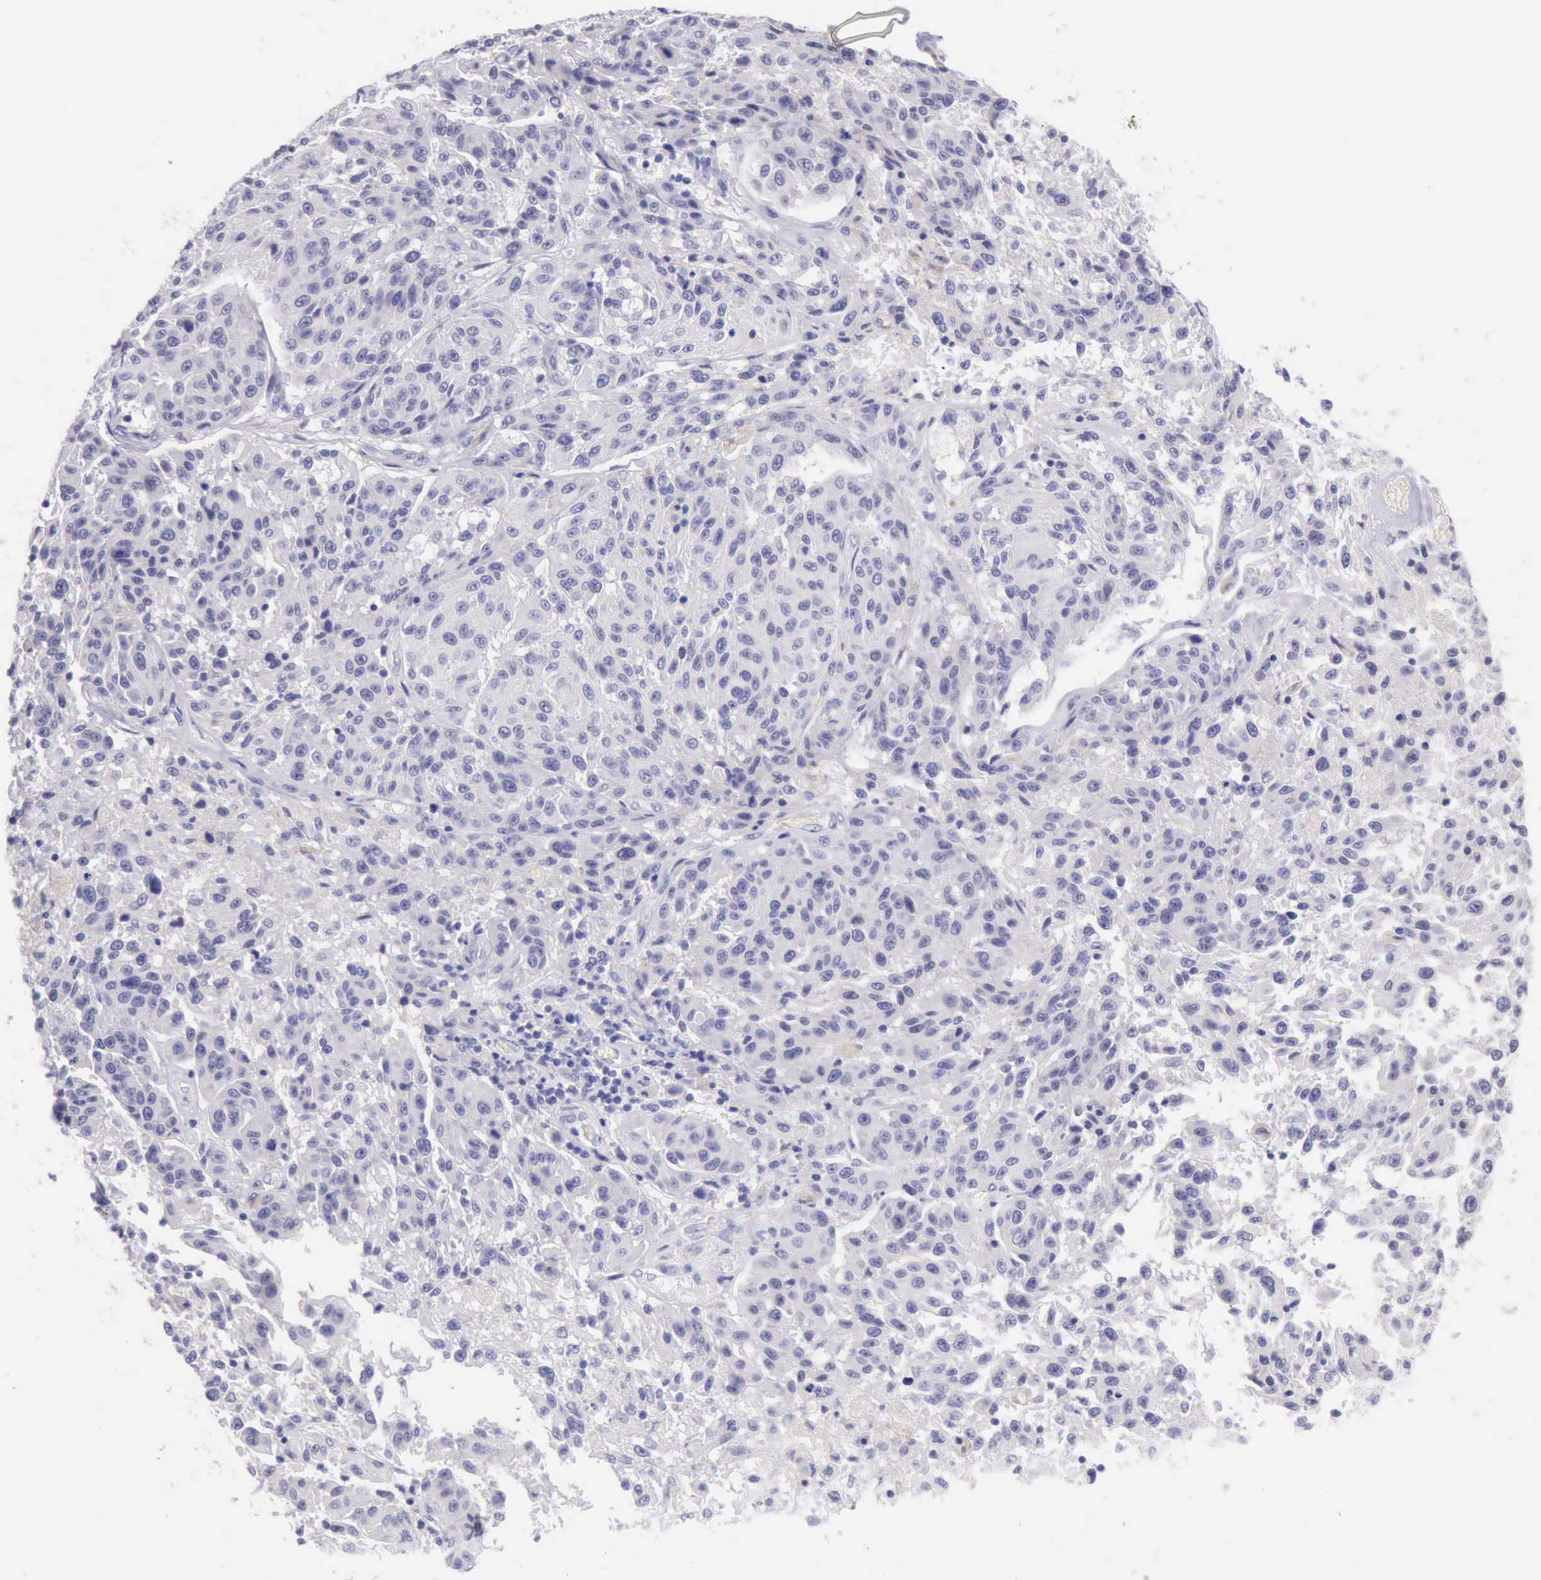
{"staining": {"intensity": "negative", "quantity": "none", "location": "none"}, "tissue": "melanoma", "cell_type": "Tumor cells", "image_type": "cancer", "snomed": [{"axis": "morphology", "description": "Malignant melanoma, NOS"}, {"axis": "topography", "description": "Skin"}], "caption": "There is no significant positivity in tumor cells of malignant melanoma.", "gene": "LRFN5", "patient": {"sex": "female", "age": 77}}